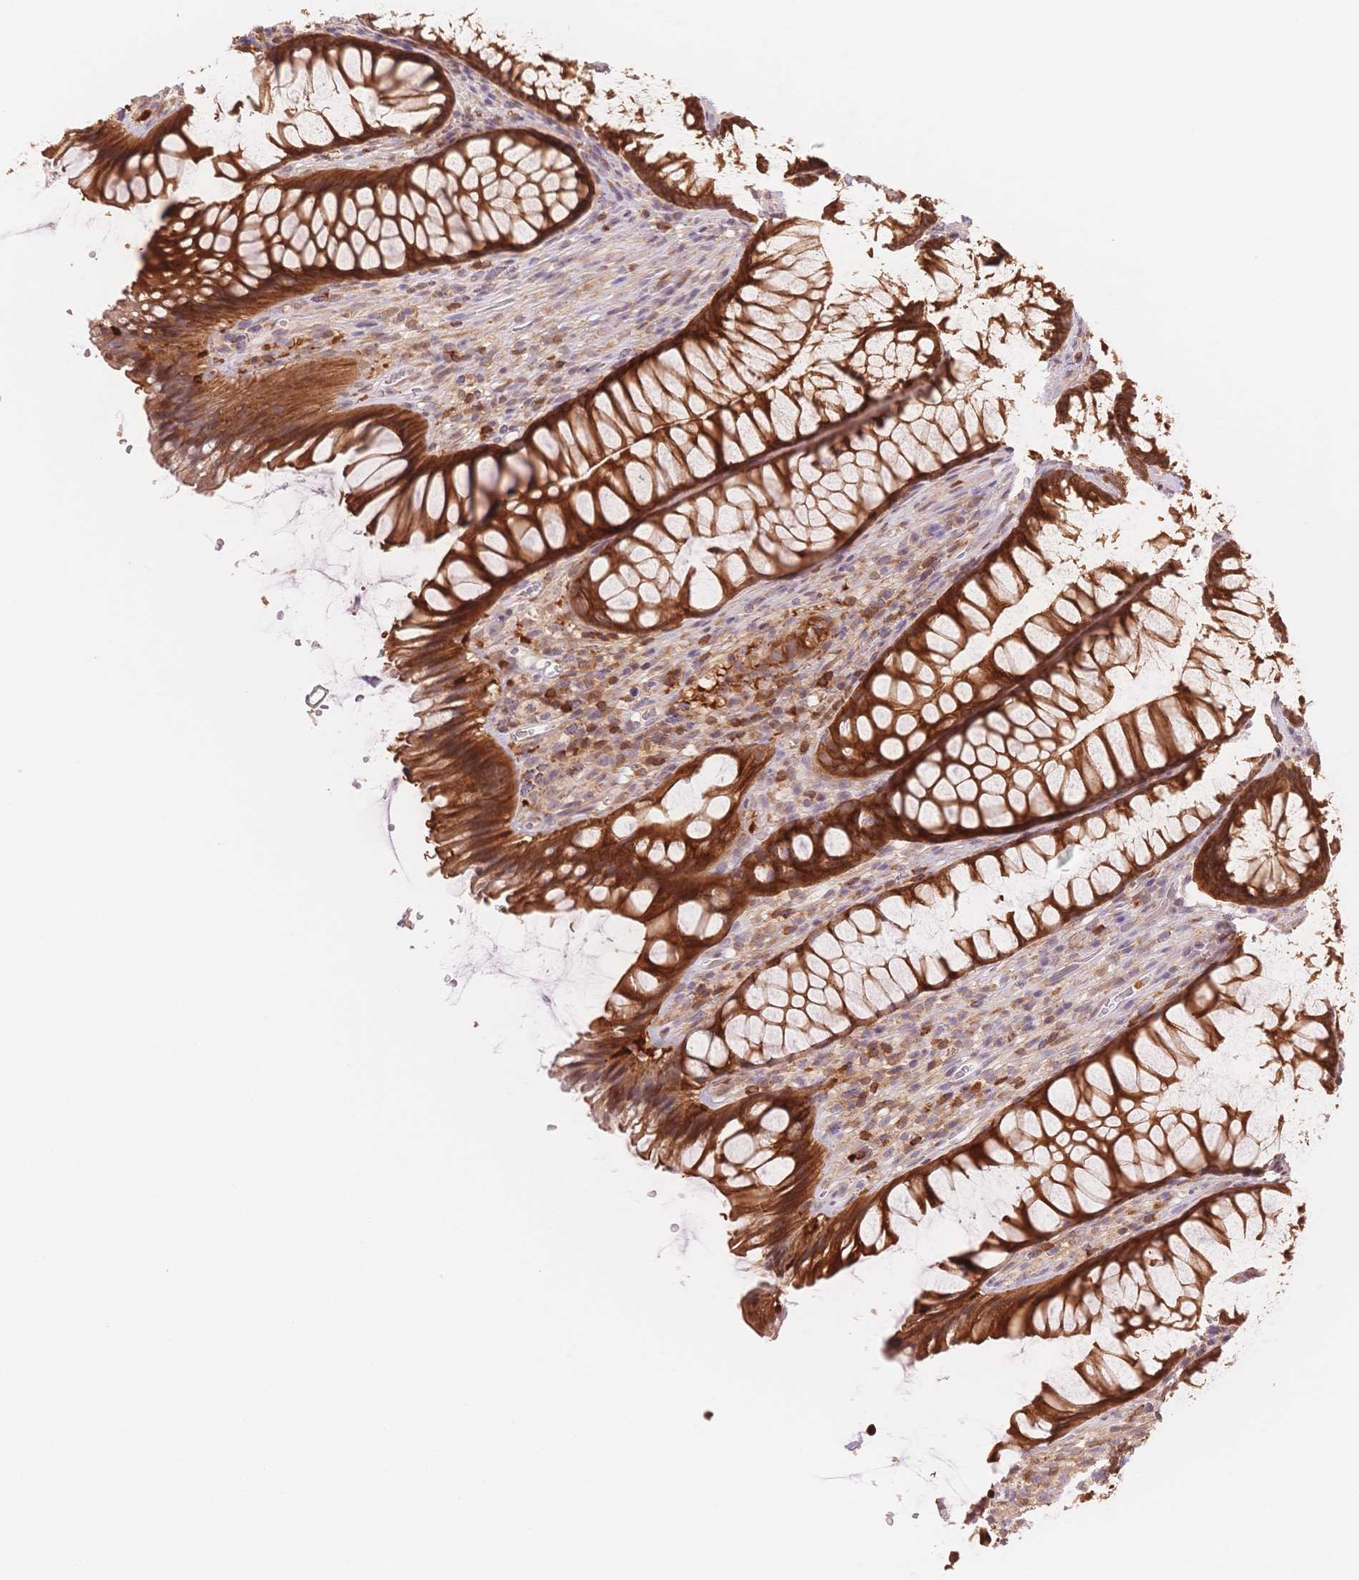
{"staining": {"intensity": "strong", "quantity": ">75%", "location": "cytoplasmic/membranous"}, "tissue": "rectum", "cell_type": "Glandular cells", "image_type": "normal", "snomed": [{"axis": "morphology", "description": "Normal tissue, NOS"}, {"axis": "topography", "description": "Rectum"}], "caption": "High-magnification brightfield microscopy of benign rectum stained with DAB (3,3'-diaminobenzidine) (brown) and counterstained with hematoxylin (blue). glandular cells exhibit strong cytoplasmic/membranous staining is appreciated in about>75% of cells. (DAB (3,3'-diaminobenzidine) = brown stain, brightfield microscopy at high magnification).", "gene": "STK39", "patient": {"sex": "male", "age": 53}}